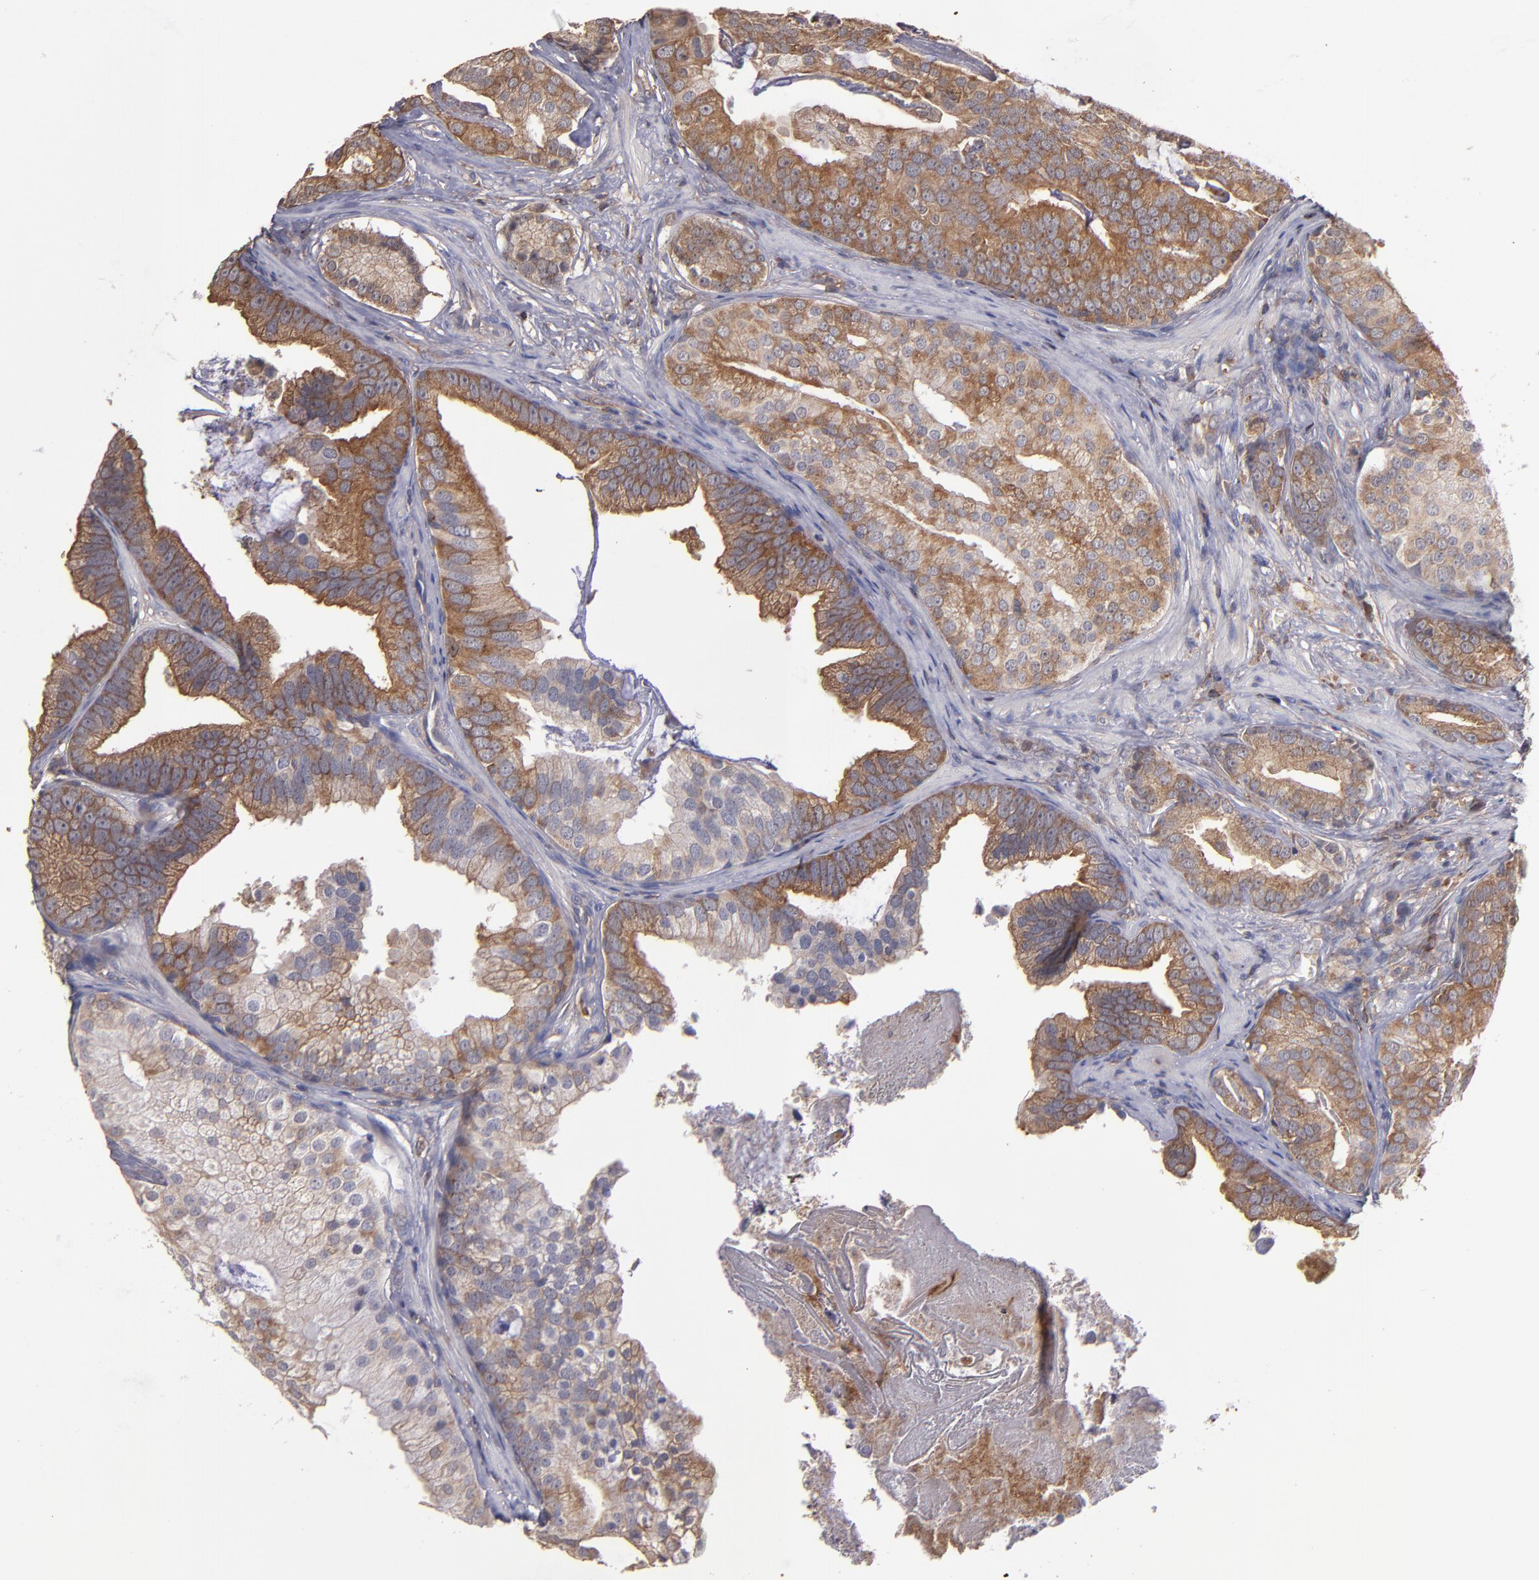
{"staining": {"intensity": "moderate", "quantity": ">75%", "location": "cytoplasmic/membranous"}, "tissue": "prostate cancer", "cell_type": "Tumor cells", "image_type": "cancer", "snomed": [{"axis": "morphology", "description": "Adenocarcinoma, Low grade"}, {"axis": "topography", "description": "Prostate"}], "caption": "Low-grade adenocarcinoma (prostate) stained with a protein marker shows moderate staining in tumor cells.", "gene": "NF2", "patient": {"sex": "male", "age": 58}}